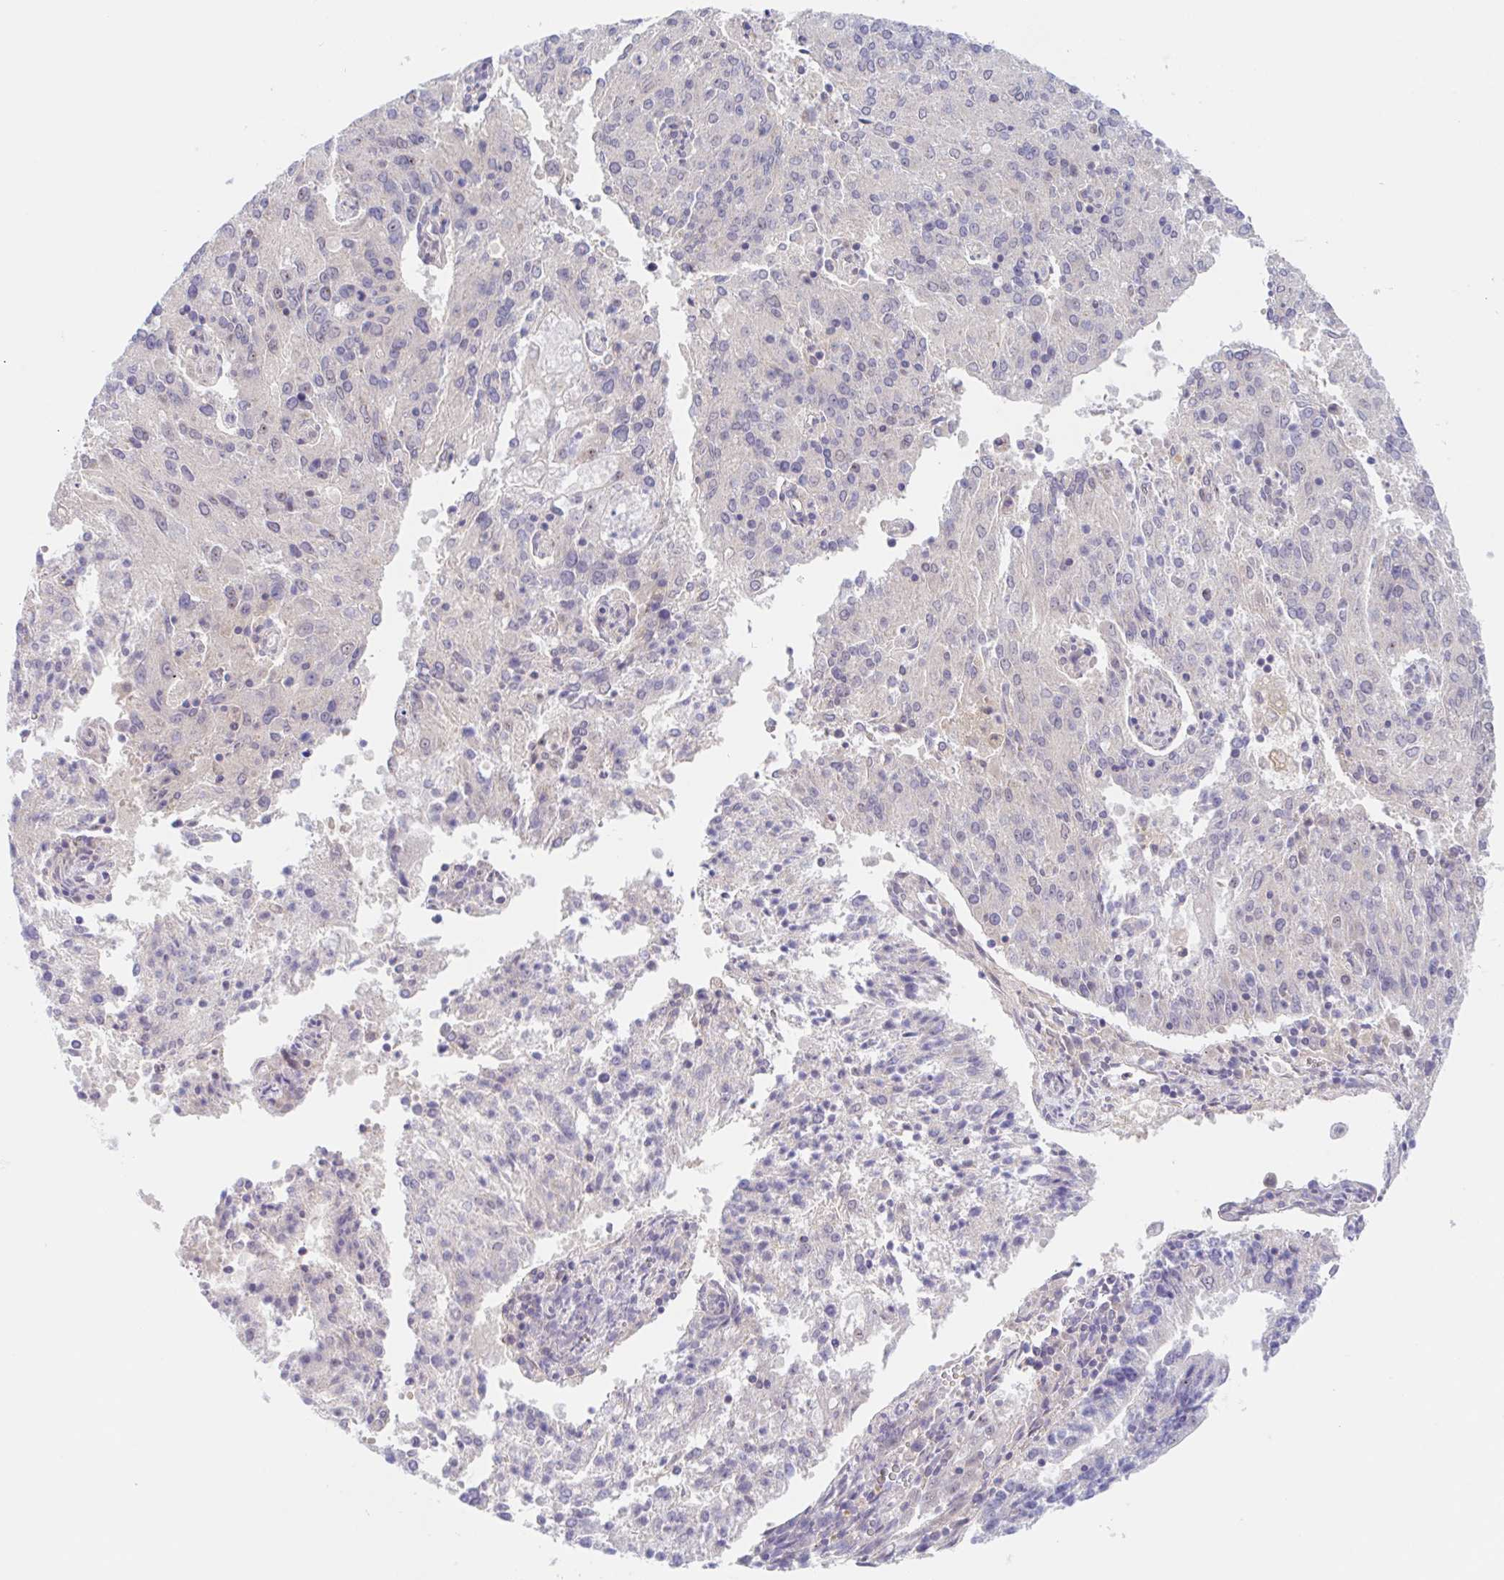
{"staining": {"intensity": "negative", "quantity": "none", "location": "none"}, "tissue": "endometrial cancer", "cell_type": "Tumor cells", "image_type": "cancer", "snomed": [{"axis": "morphology", "description": "Adenocarcinoma, NOS"}, {"axis": "topography", "description": "Endometrium"}], "caption": "Tumor cells show no significant protein positivity in adenocarcinoma (endometrial).", "gene": "TMEM86A", "patient": {"sex": "female", "age": 82}}